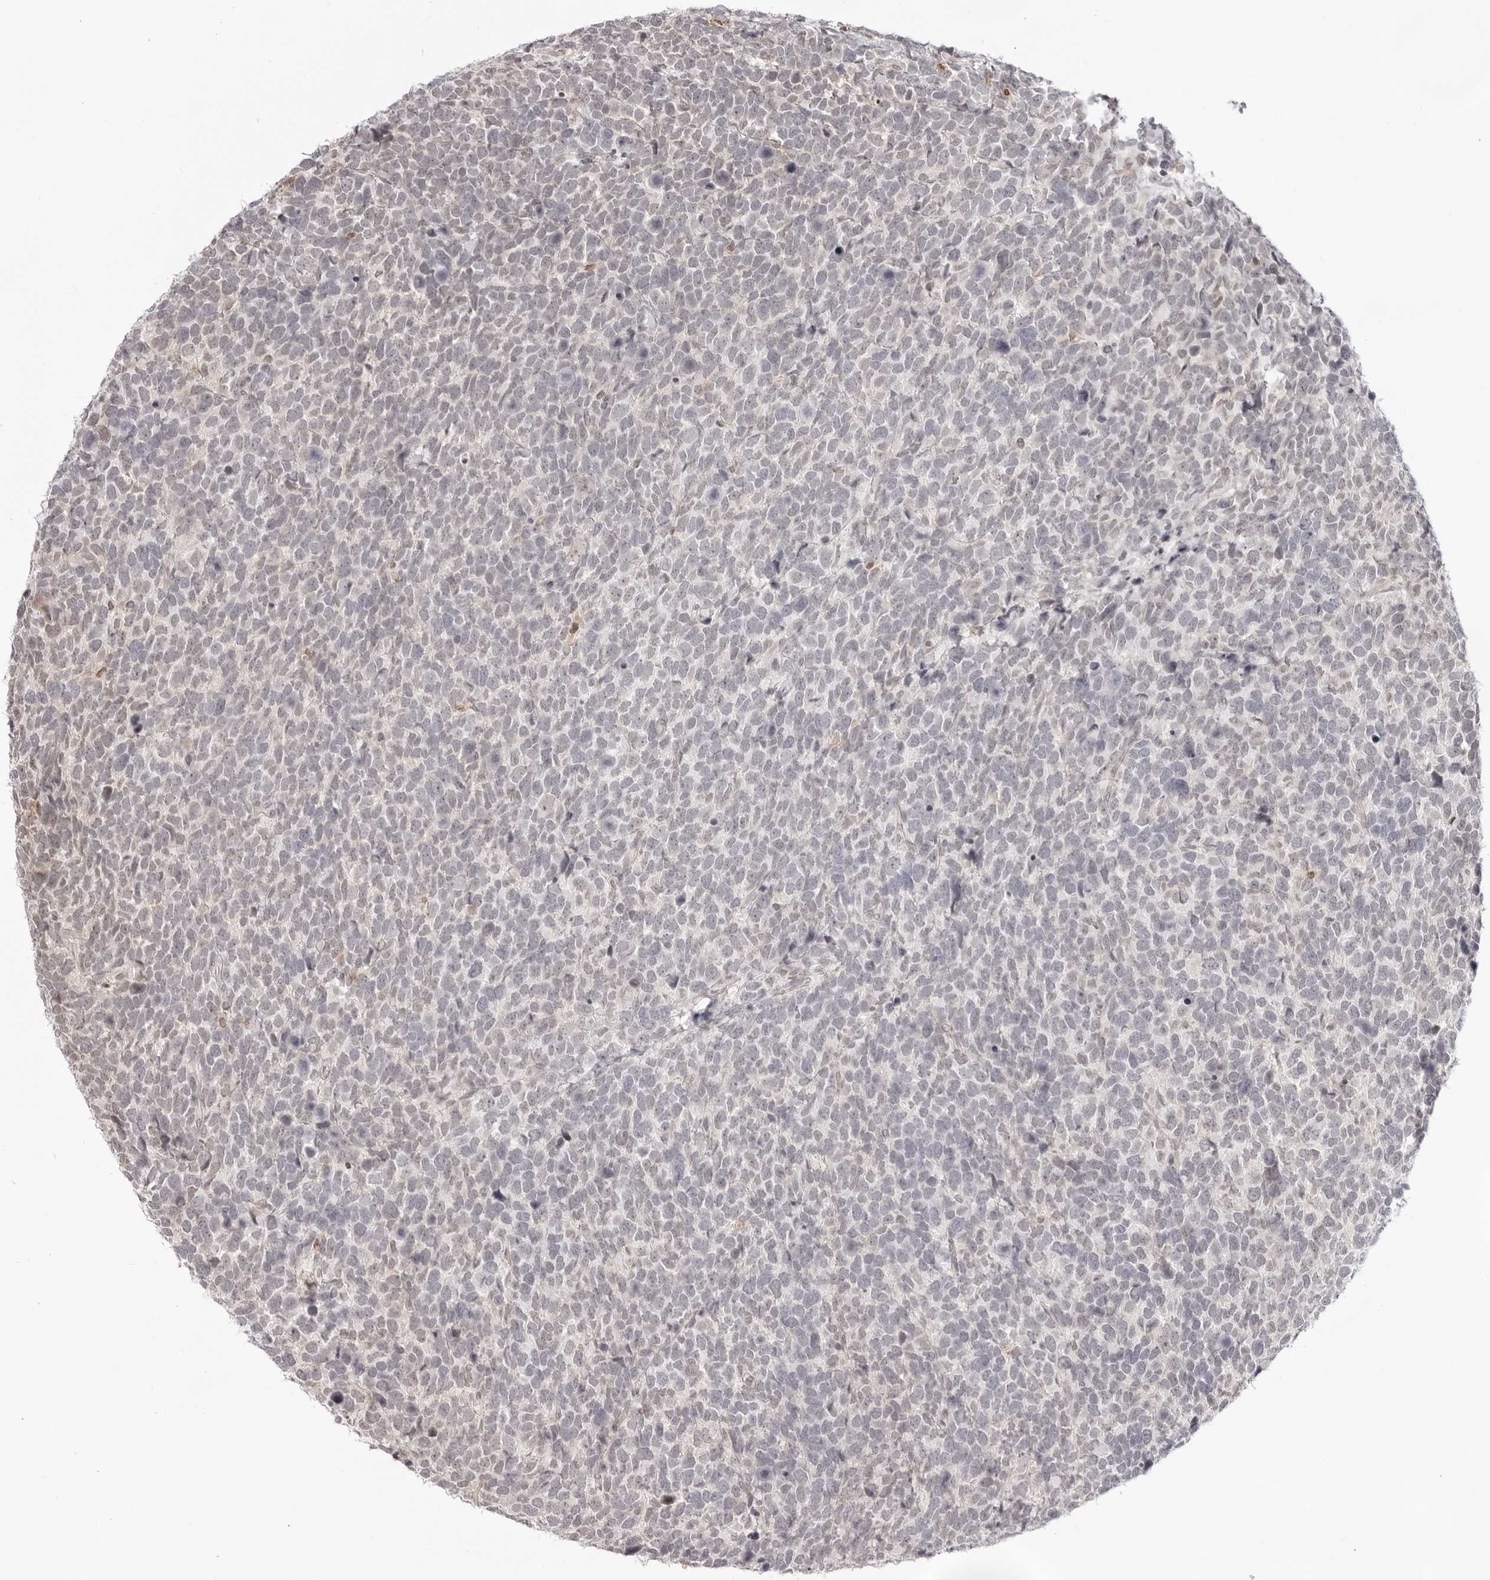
{"staining": {"intensity": "negative", "quantity": "none", "location": "none"}, "tissue": "urothelial cancer", "cell_type": "Tumor cells", "image_type": "cancer", "snomed": [{"axis": "morphology", "description": "Urothelial carcinoma, High grade"}, {"axis": "topography", "description": "Urinary bladder"}], "caption": "Human urothelial cancer stained for a protein using IHC exhibits no expression in tumor cells.", "gene": "SRGAP2", "patient": {"sex": "female", "age": 82}}